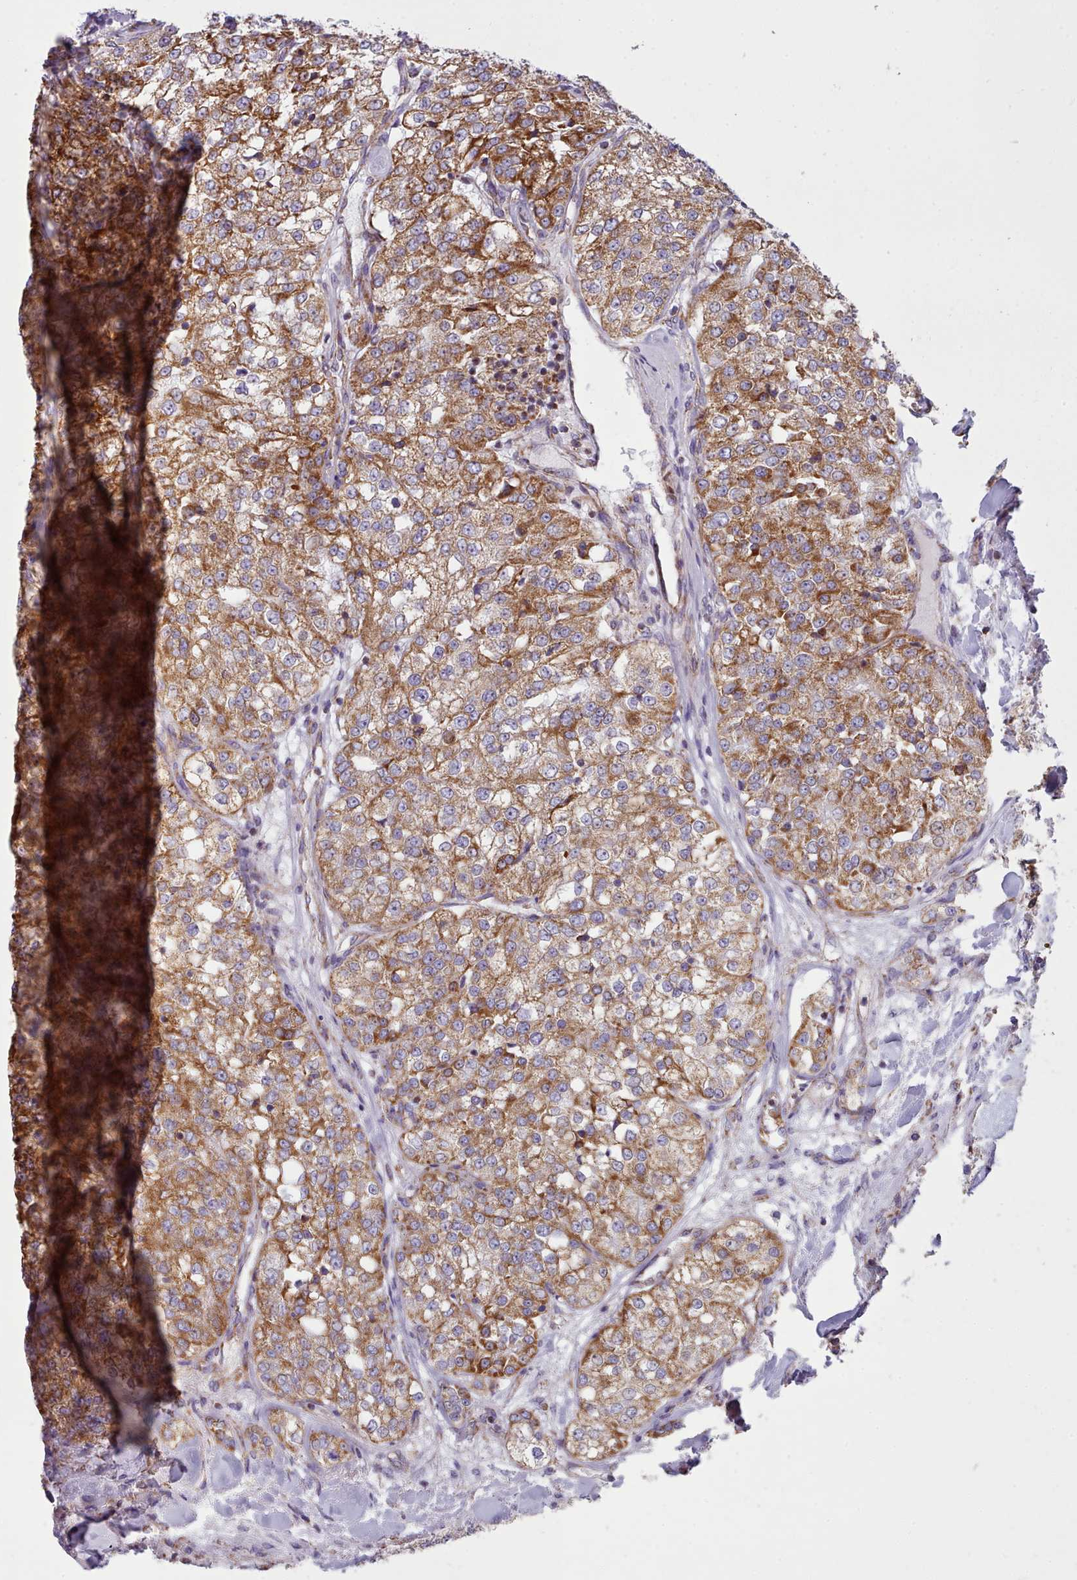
{"staining": {"intensity": "moderate", "quantity": ">75%", "location": "cytoplasmic/membranous"}, "tissue": "renal cancer", "cell_type": "Tumor cells", "image_type": "cancer", "snomed": [{"axis": "morphology", "description": "Adenocarcinoma, NOS"}, {"axis": "topography", "description": "Kidney"}], "caption": "Renal cancer stained with a brown dye shows moderate cytoplasmic/membranous positive positivity in about >75% of tumor cells.", "gene": "SRP54", "patient": {"sex": "female", "age": 63}}